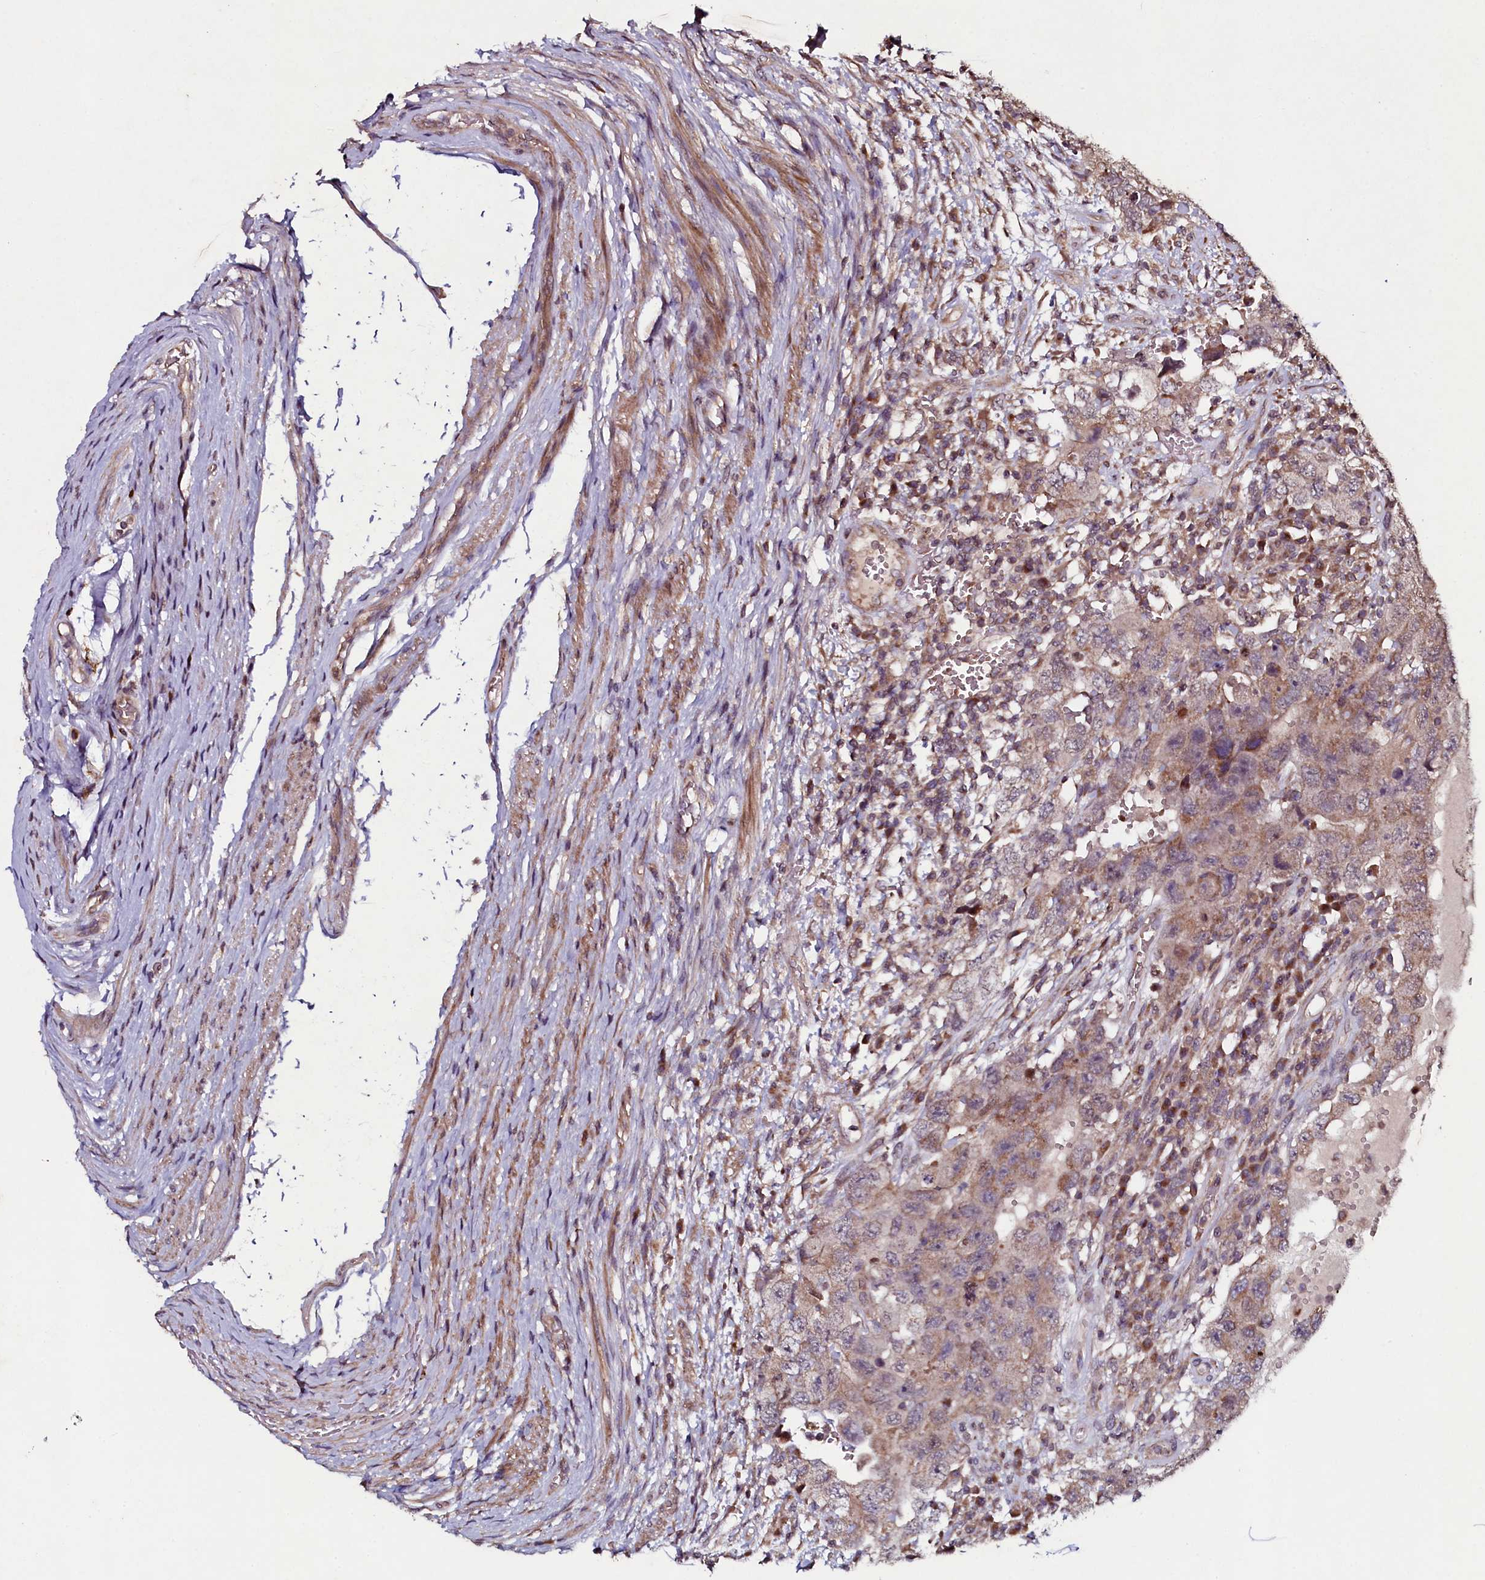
{"staining": {"intensity": "moderate", "quantity": ">75%", "location": "cytoplasmic/membranous"}, "tissue": "testis cancer", "cell_type": "Tumor cells", "image_type": "cancer", "snomed": [{"axis": "morphology", "description": "Carcinoma, Embryonal, NOS"}, {"axis": "topography", "description": "Testis"}], "caption": "Immunohistochemical staining of human testis embryonal carcinoma demonstrates moderate cytoplasmic/membranous protein expression in approximately >75% of tumor cells. (brown staining indicates protein expression, while blue staining denotes nuclei).", "gene": "SEC24C", "patient": {"sex": "male", "age": 26}}